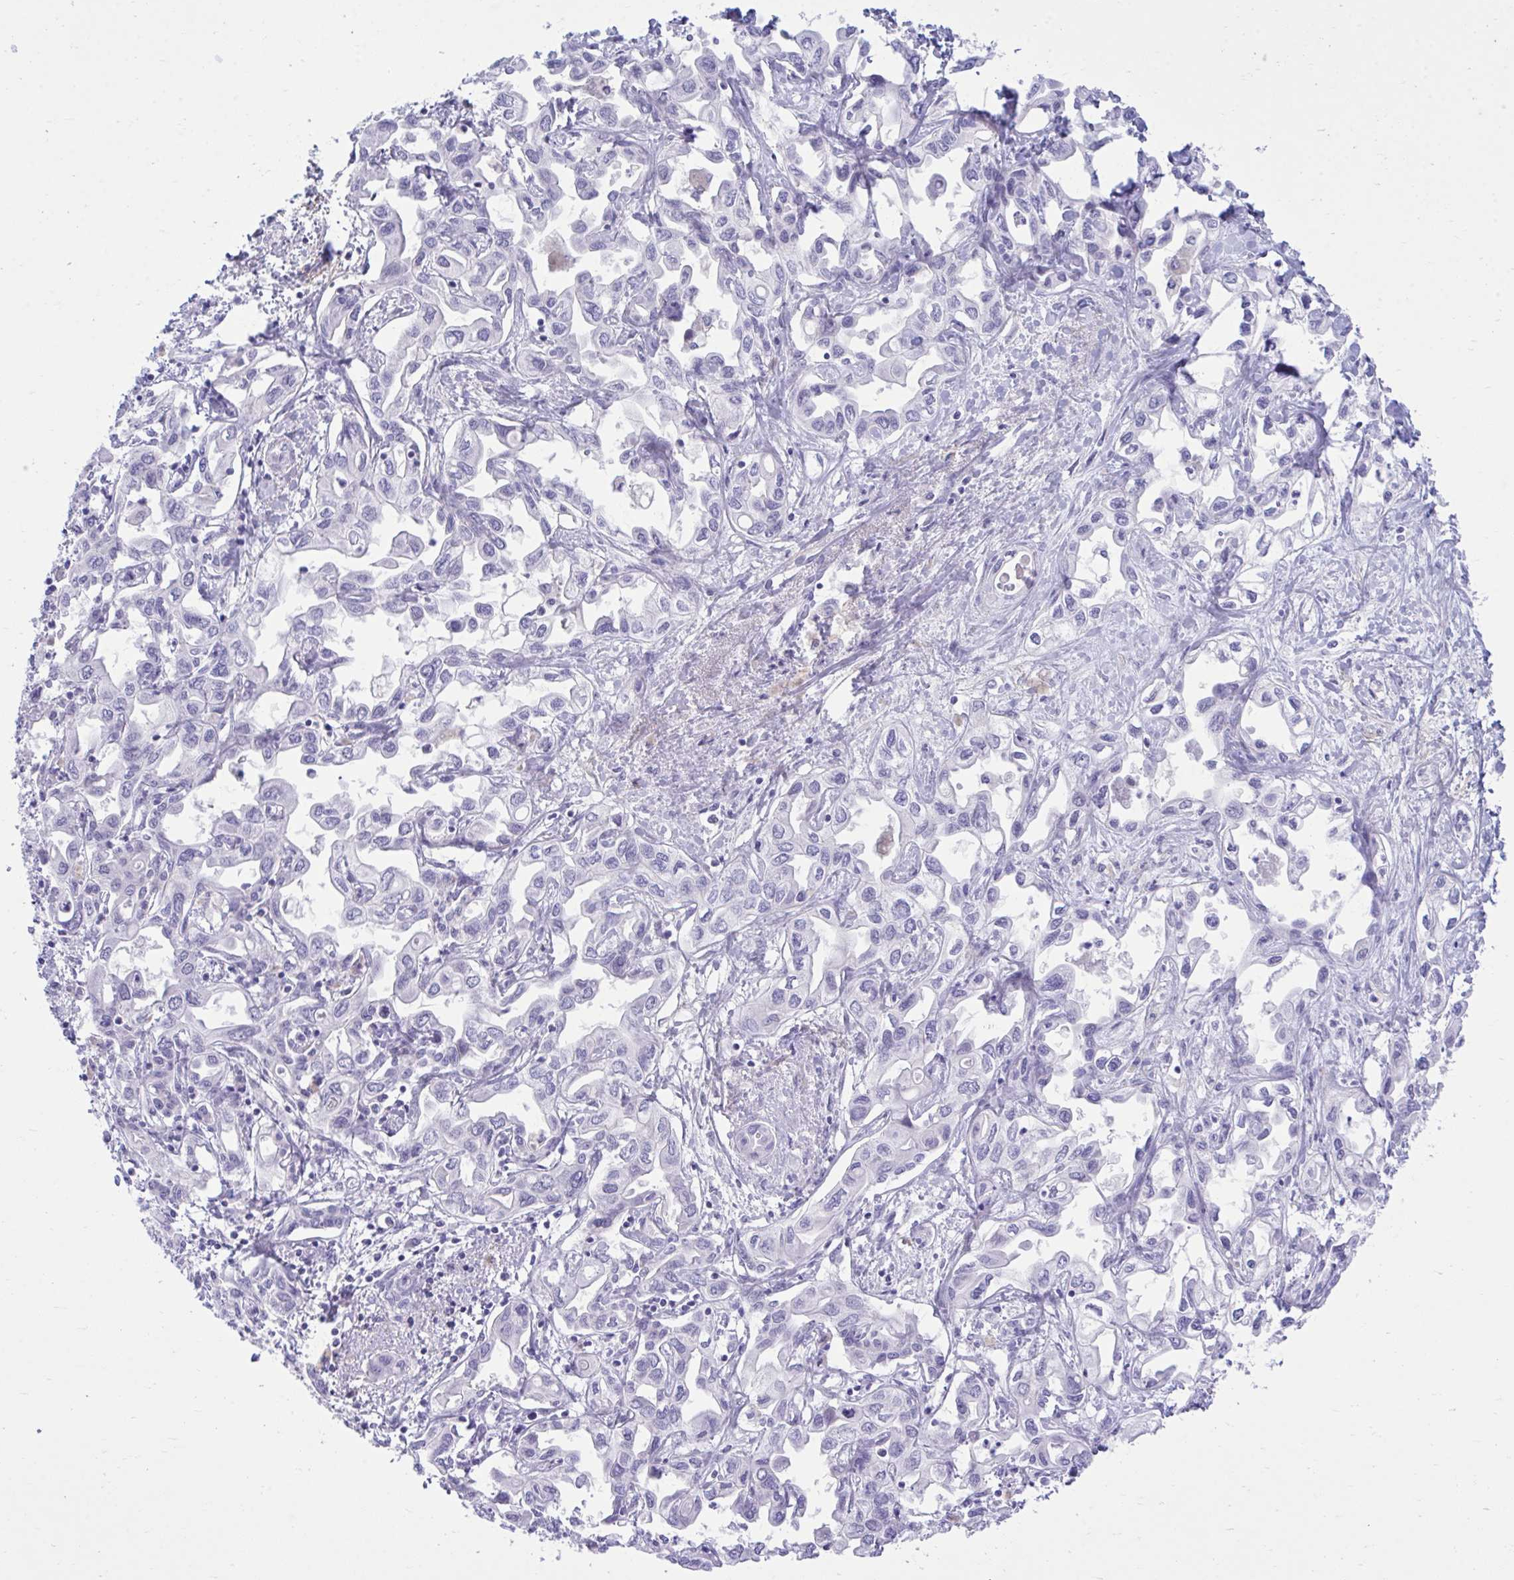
{"staining": {"intensity": "negative", "quantity": "none", "location": "none"}, "tissue": "liver cancer", "cell_type": "Tumor cells", "image_type": "cancer", "snomed": [{"axis": "morphology", "description": "Cholangiocarcinoma"}, {"axis": "topography", "description": "Liver"}], "caption": "Immunohistochemistry of liver cancer shows no expression in tumor cells.", "gene": "MED9", "patient": {"sex": "female", "age": 64}}